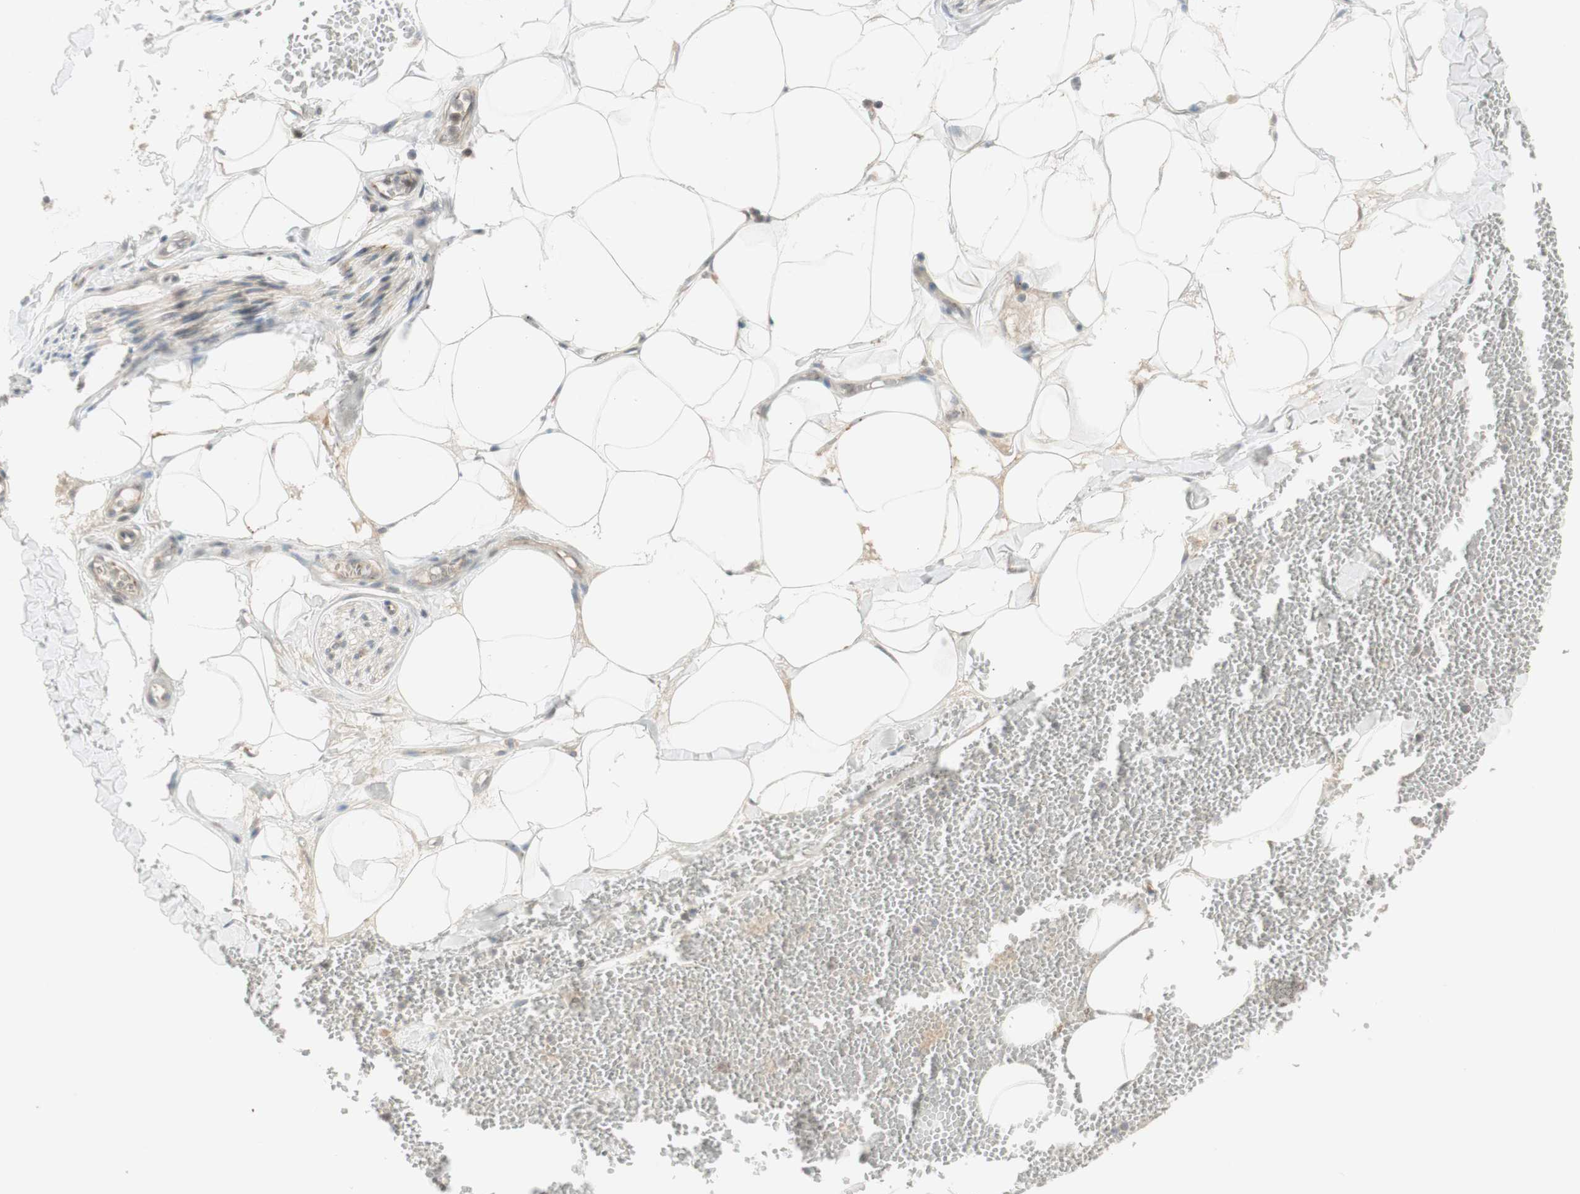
{"staining": {"intensity": "negative", "quantity": "none", "location": "none"}, "tissue": "adipose tissue", "cell_type": "Adipocytes", "image_type": "normal", "snomed": [{"axis": "morphology", "description": "Normal tissue, NOS"}, {"axis": "topography", "description": "Adipose tissue"}, {"axis": "topography", "description": "Peripheral nerve tissue"}], "caption": "High power microscopy micrograph of an IHC histopathology image of unremarkable adipose tissue, revealing no significant staining in adipocytes. (IHC, brightfield microscopy, high magnification).", "gene": "CYLD", "patient": {"sex": "male", "age": 52}}